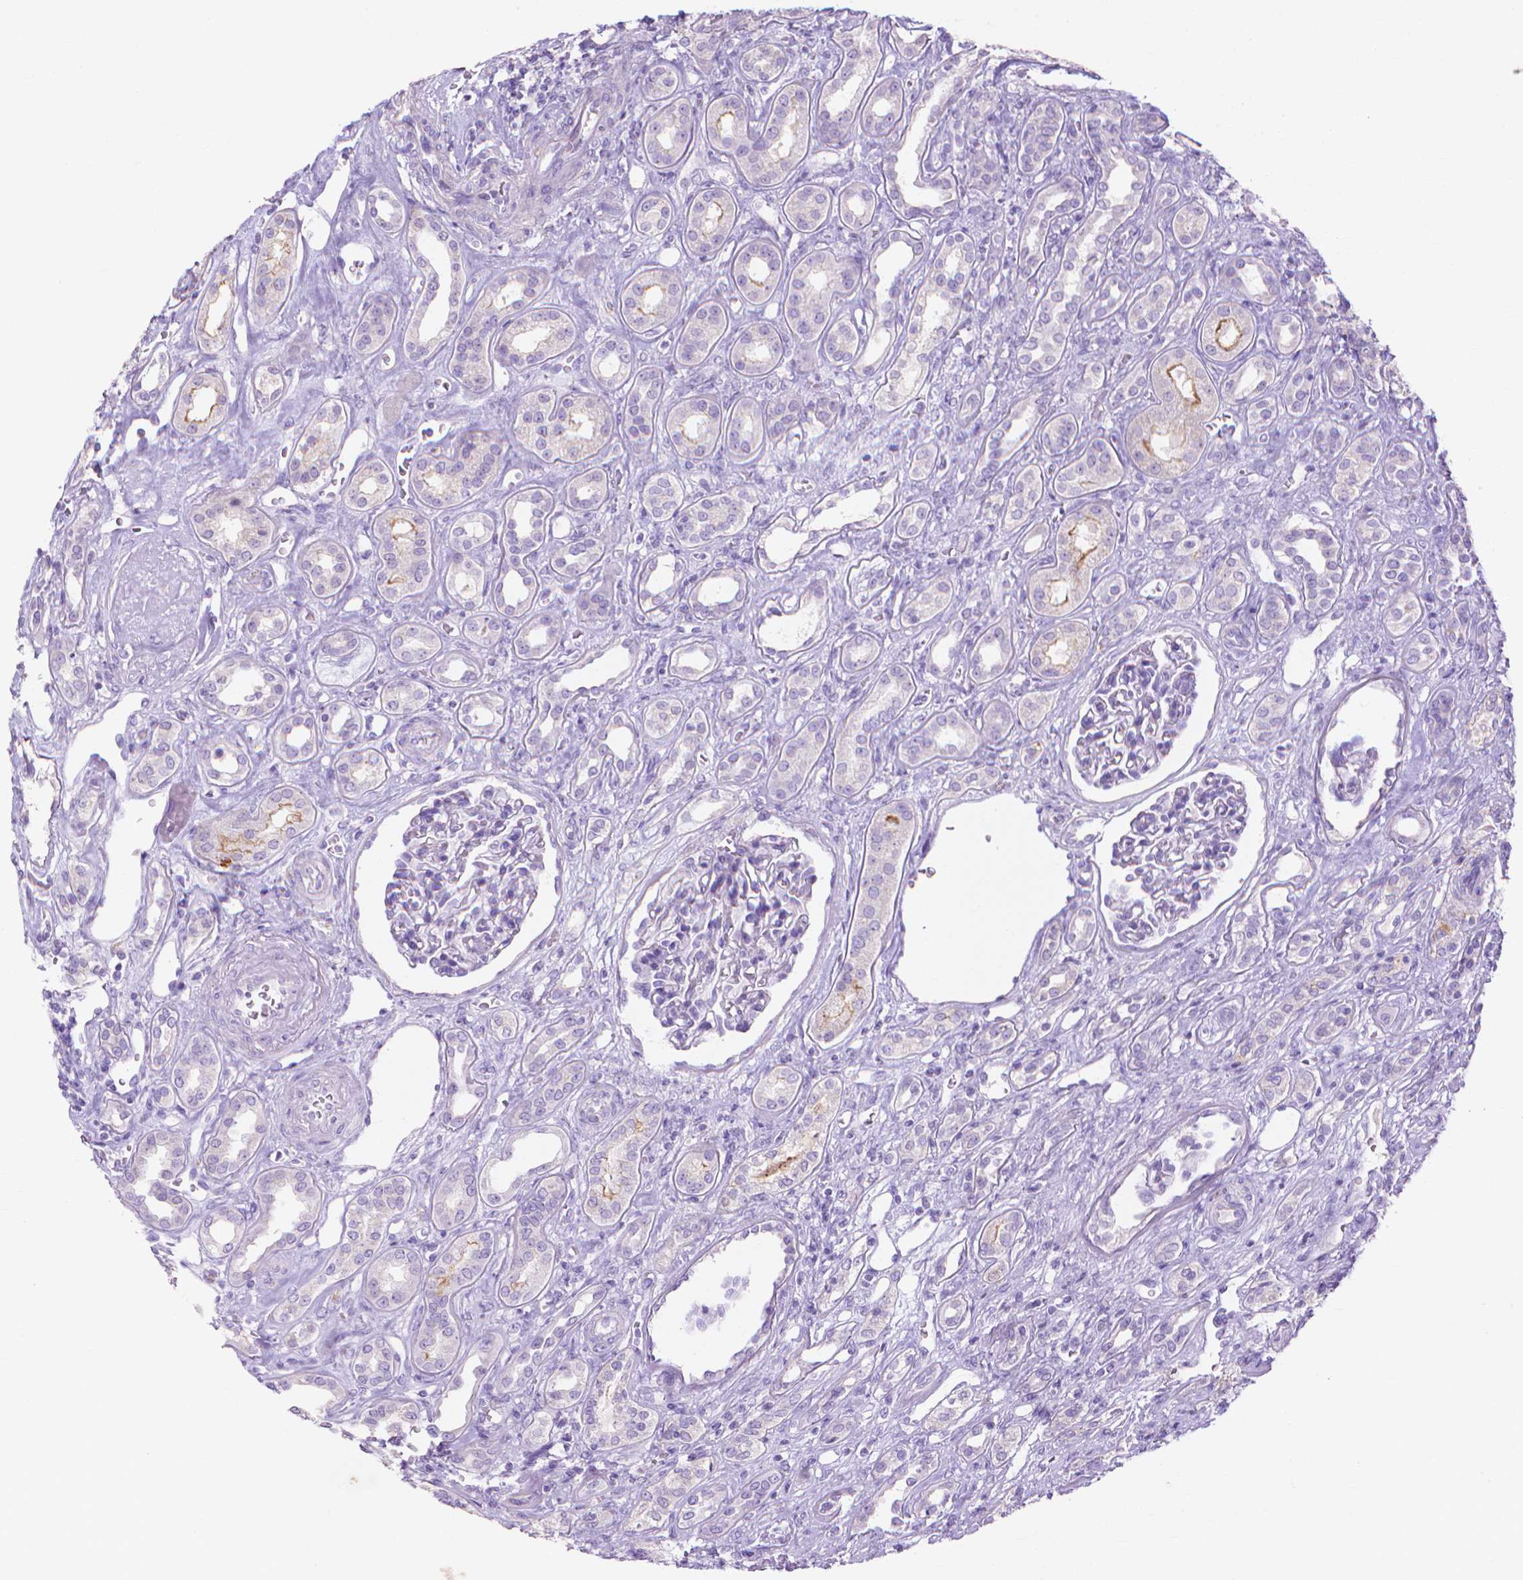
{"staining": {"intensity": "weak", "quantity": "<25%", "location": "cytoplasmic/membranous"}, "tissue": "renal cancer", "cell_type": "Tumor cells", "image_type": "cancer", "snomed": [{"axis": "morphology", "description": "Adenocarcinoma, NOS"}, {"axis": "topography", "description": "Kidney"}], "caption": "IHC of renal adenocarcinoma demonstrates no expression in tumor cells. (DAB immunohistochemistry (IHC) visualized using brightfield microscopy, high magnification).", "gene": "MMP11", "patient": {"sex": "male", "age": 63}}